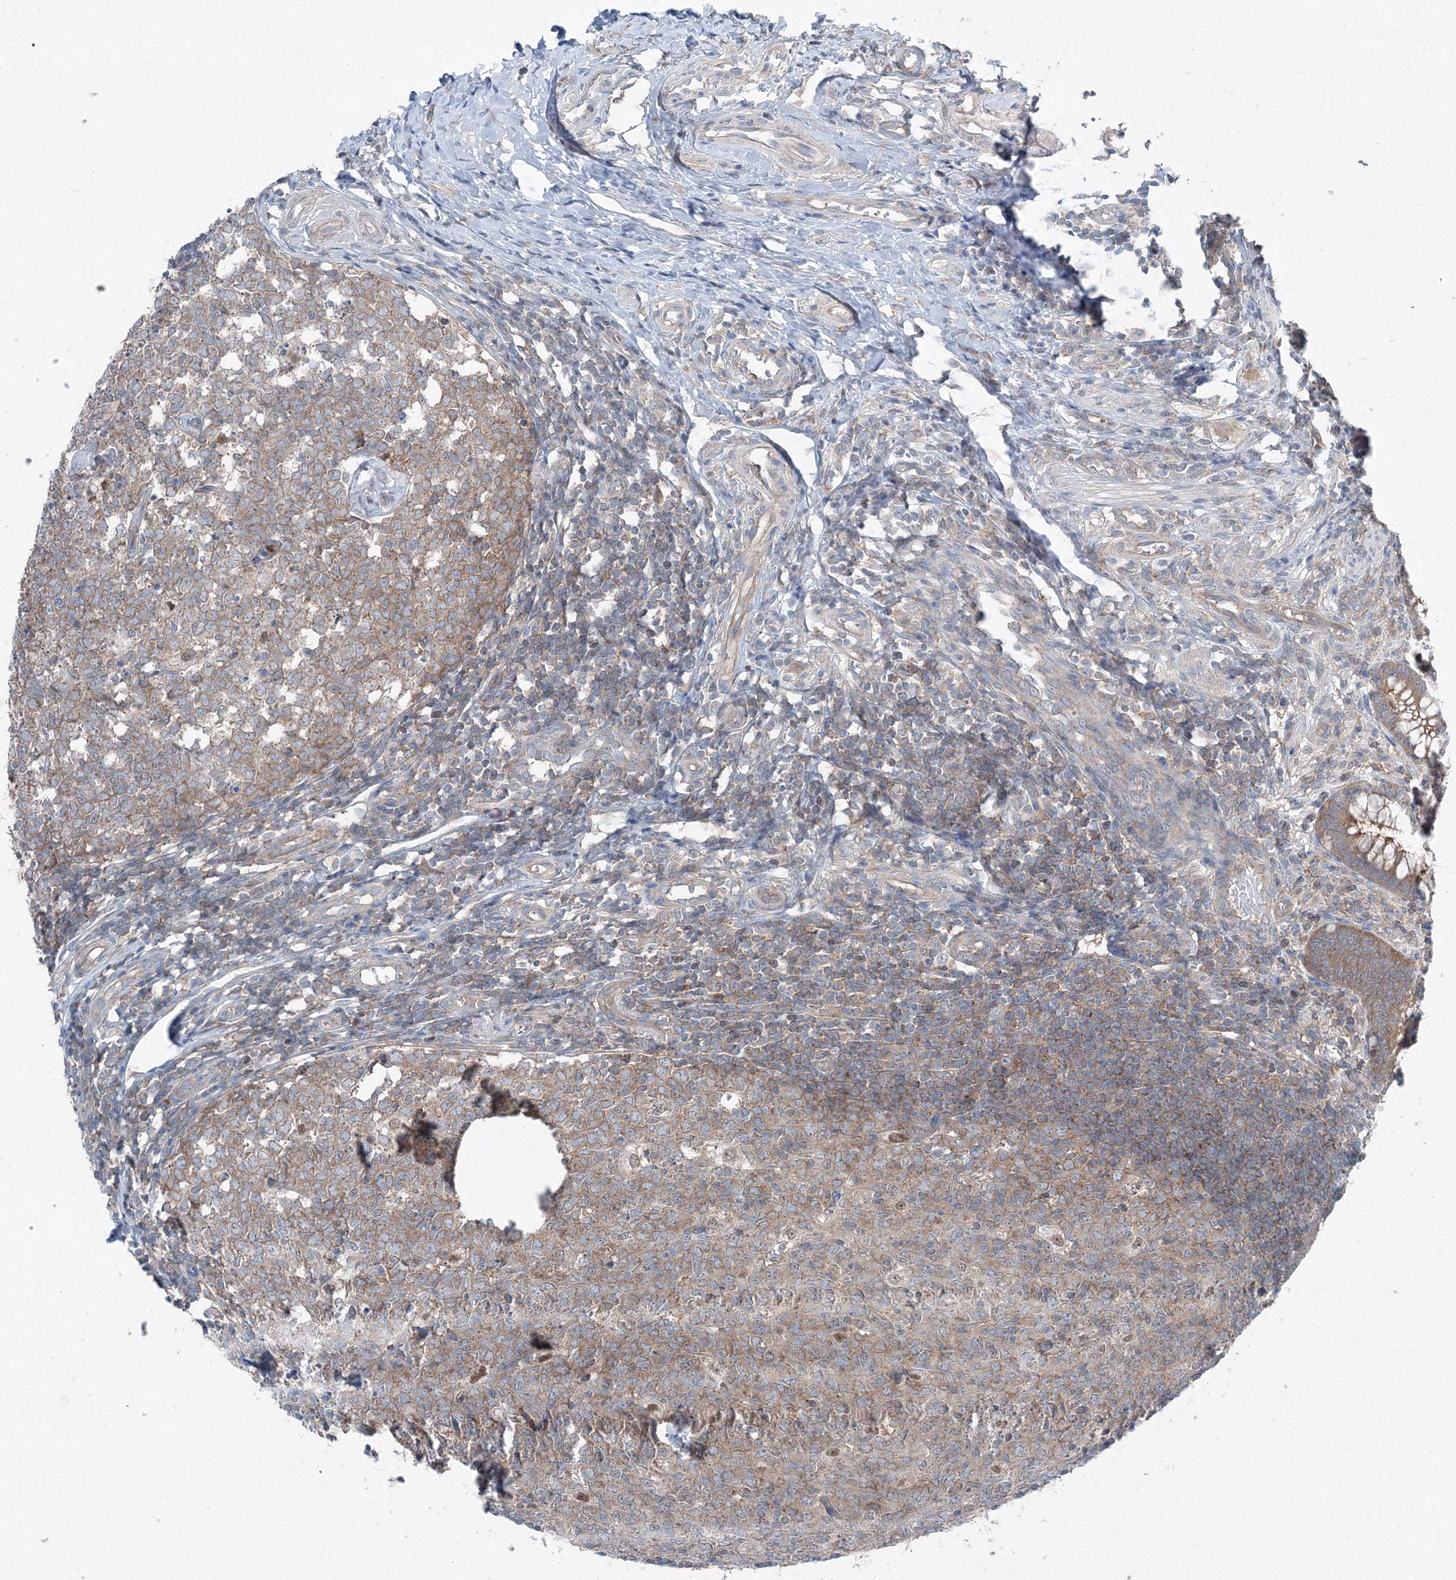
{"staining": {"intensity": "moderate", "quantity": ">75%", "location": "cytoplasmic/membranous"}, "tissue": "appendix", "cell_type": "Glandular cells", "image_type": "normal", "snomed": [{"axis": "morphology", "description": "Normal tissue, NOS"}, {"axis": "topography", "description": "Appendix"}], "caption": "Immunohistochemistry photomicrograph of unremarkable appendix: appendix stained using immunohistochemistry (IHC) displays medium levels of moderate protein expression localized specifically in the cytoplasmic/membranous of glandular cells, appearing as a cytoplasmic/membranous brown color.", "gene": "TPRKB", "patient": {"sex": "male", "age": 14}}